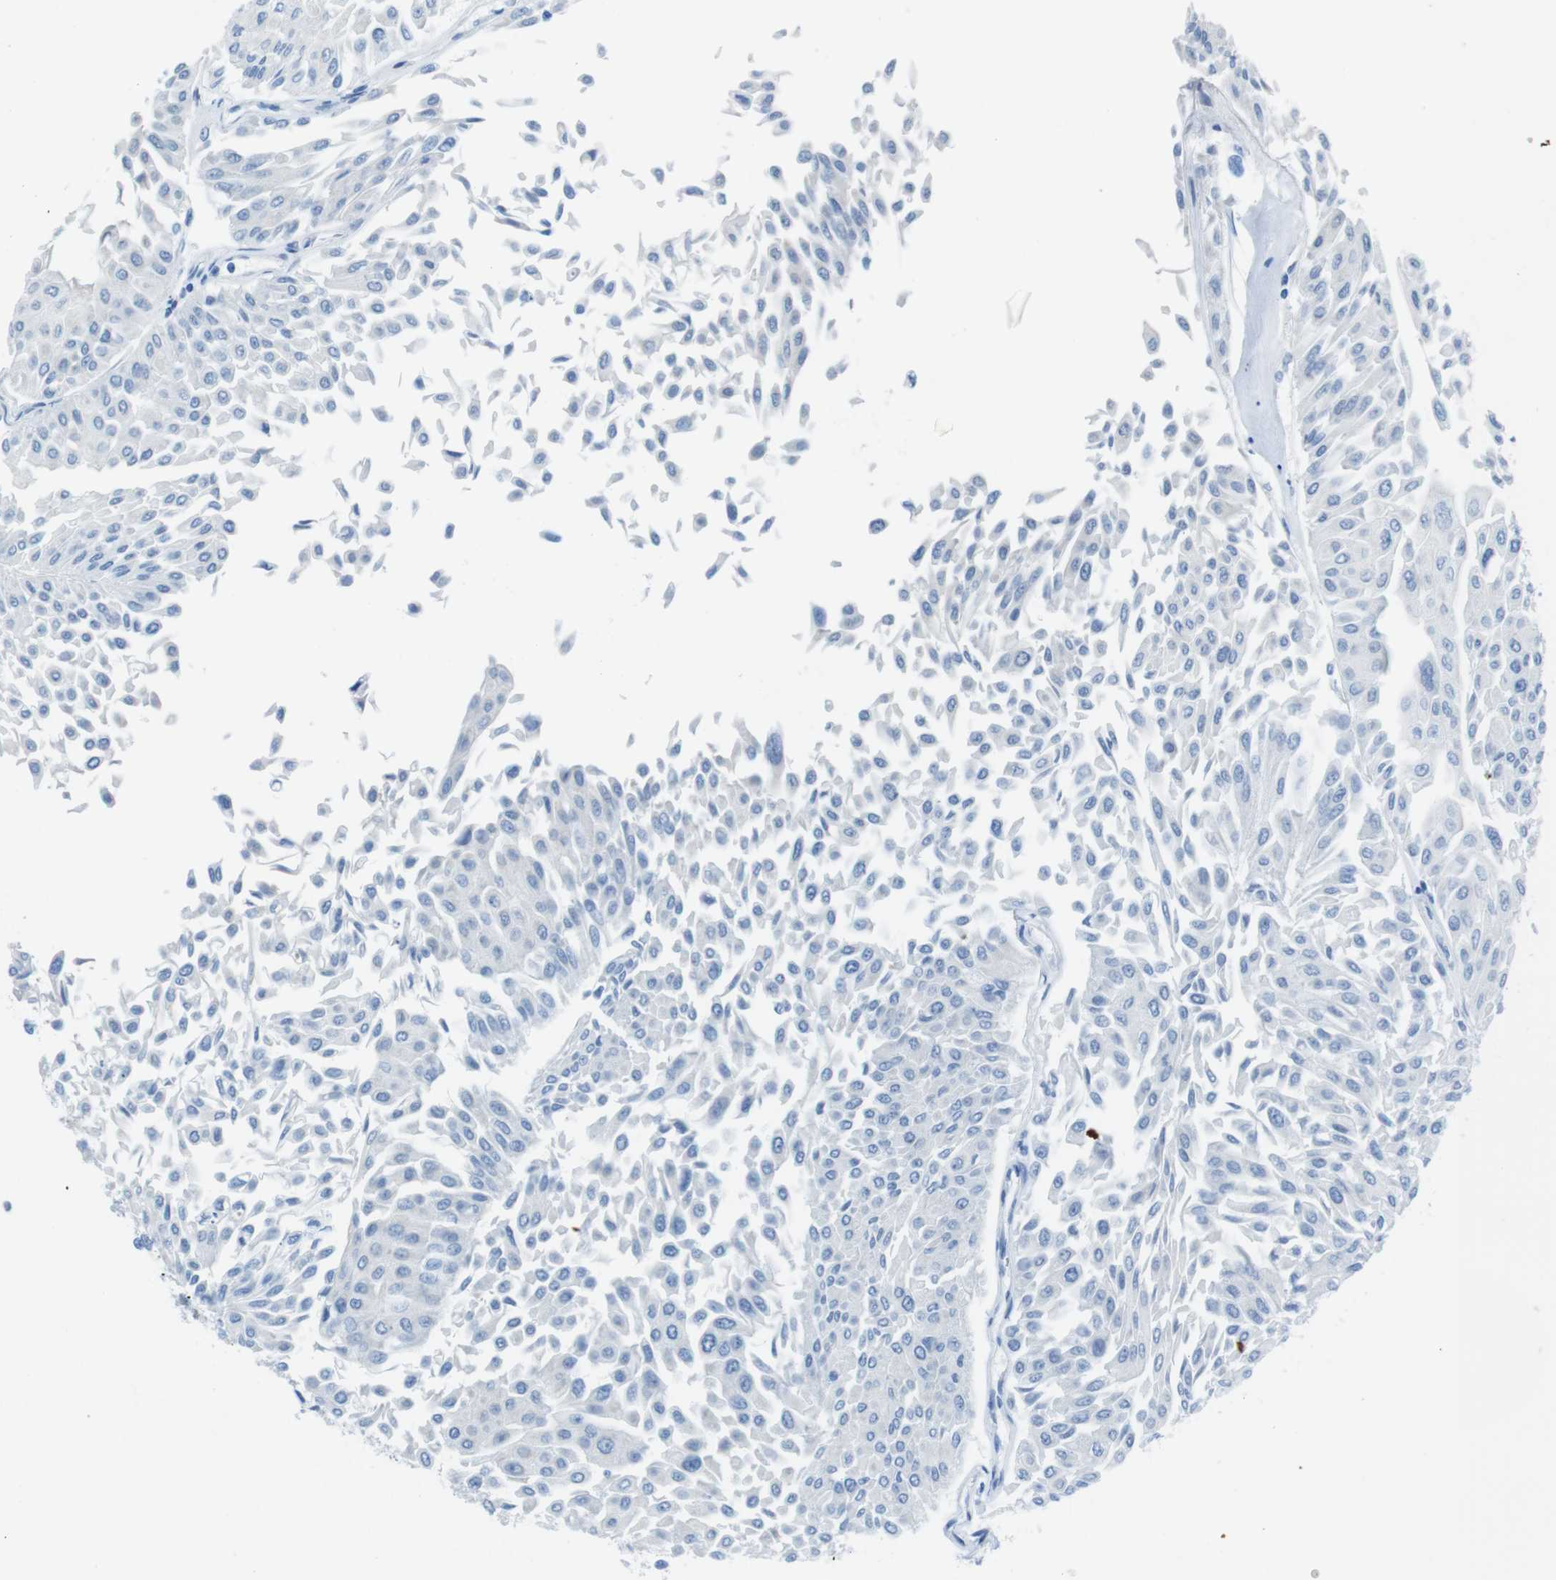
{"staining": {"intensity": "negative", "quantity": "none", "location": "none"}, "tissue": "urothelial cancer", "cell_type": "Tumor cells", "image_type": "cancer", "snomed": [{"axis": "morphology", "description": "Urothelial carcinoma, Low grade"}, {"axis": "topography", "description": "Urinary bladder"}], "caption": "This is a micrograph of IHC staining of urothelial cancer, which shows no positivity in tumor cells.", "gene": "GAP43", "patient": {"sex": "male", "age": 67}}